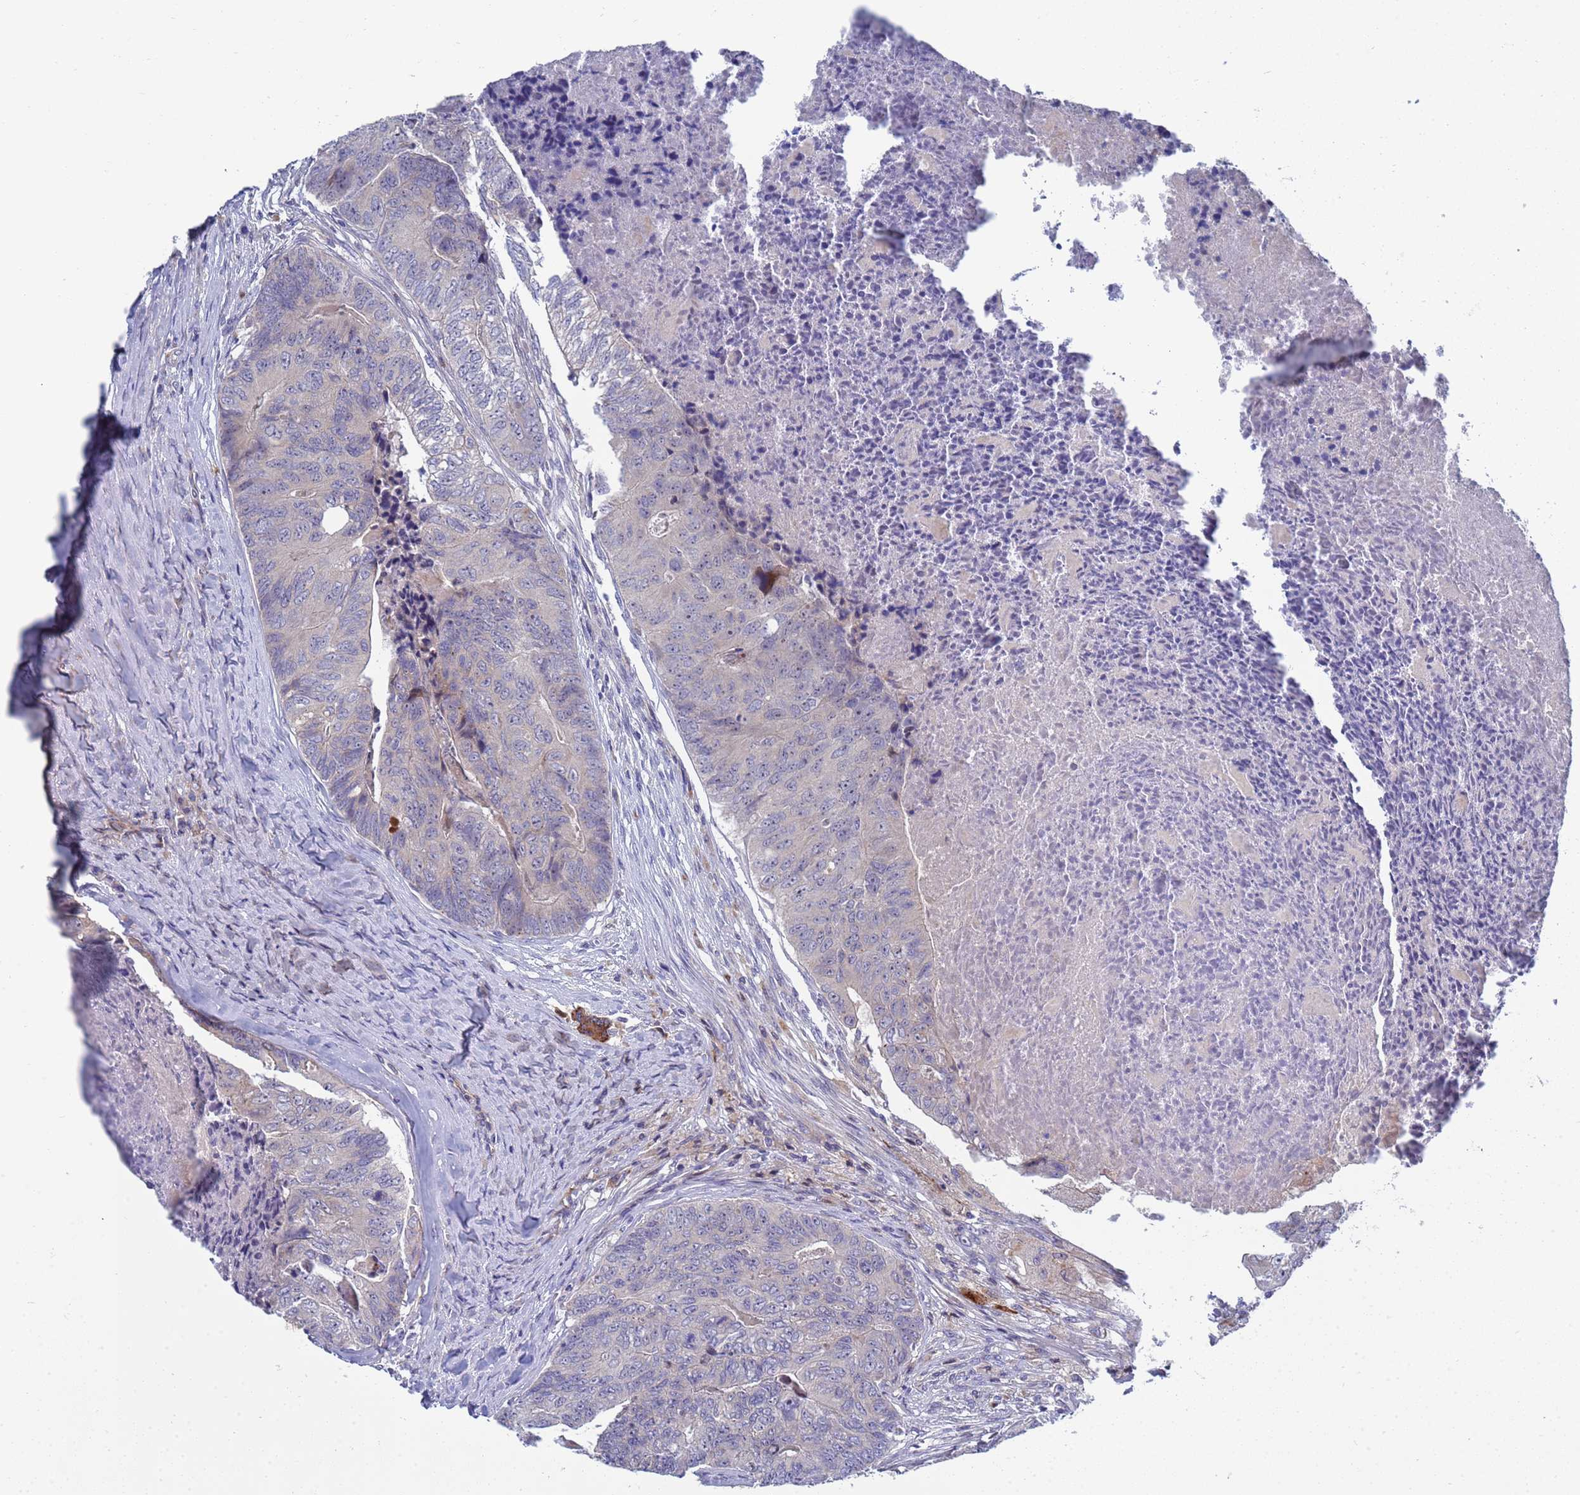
{"staining": {"intensity": "negative", "quantity": "none", "location": "none"}, "tissue": "colorectal cancer", "cell_type": "Tumor cells", "image_type": "cancer", "snomed": [{"axis": "morphology", "description": "Adenocarcinoma, NOS"}, {"axis": "topography", "description": "Colon"}], "caption": "High magnification brightfield microscopy of colorectal cancer stained with DAB (3,3'-diaminobenzidine) (brown) and counterstained with hematoxylin (blue): tumor cells show no significant expression.", "gene": "ENOSF1", "patient": {"sex": "female", "age": 67}}